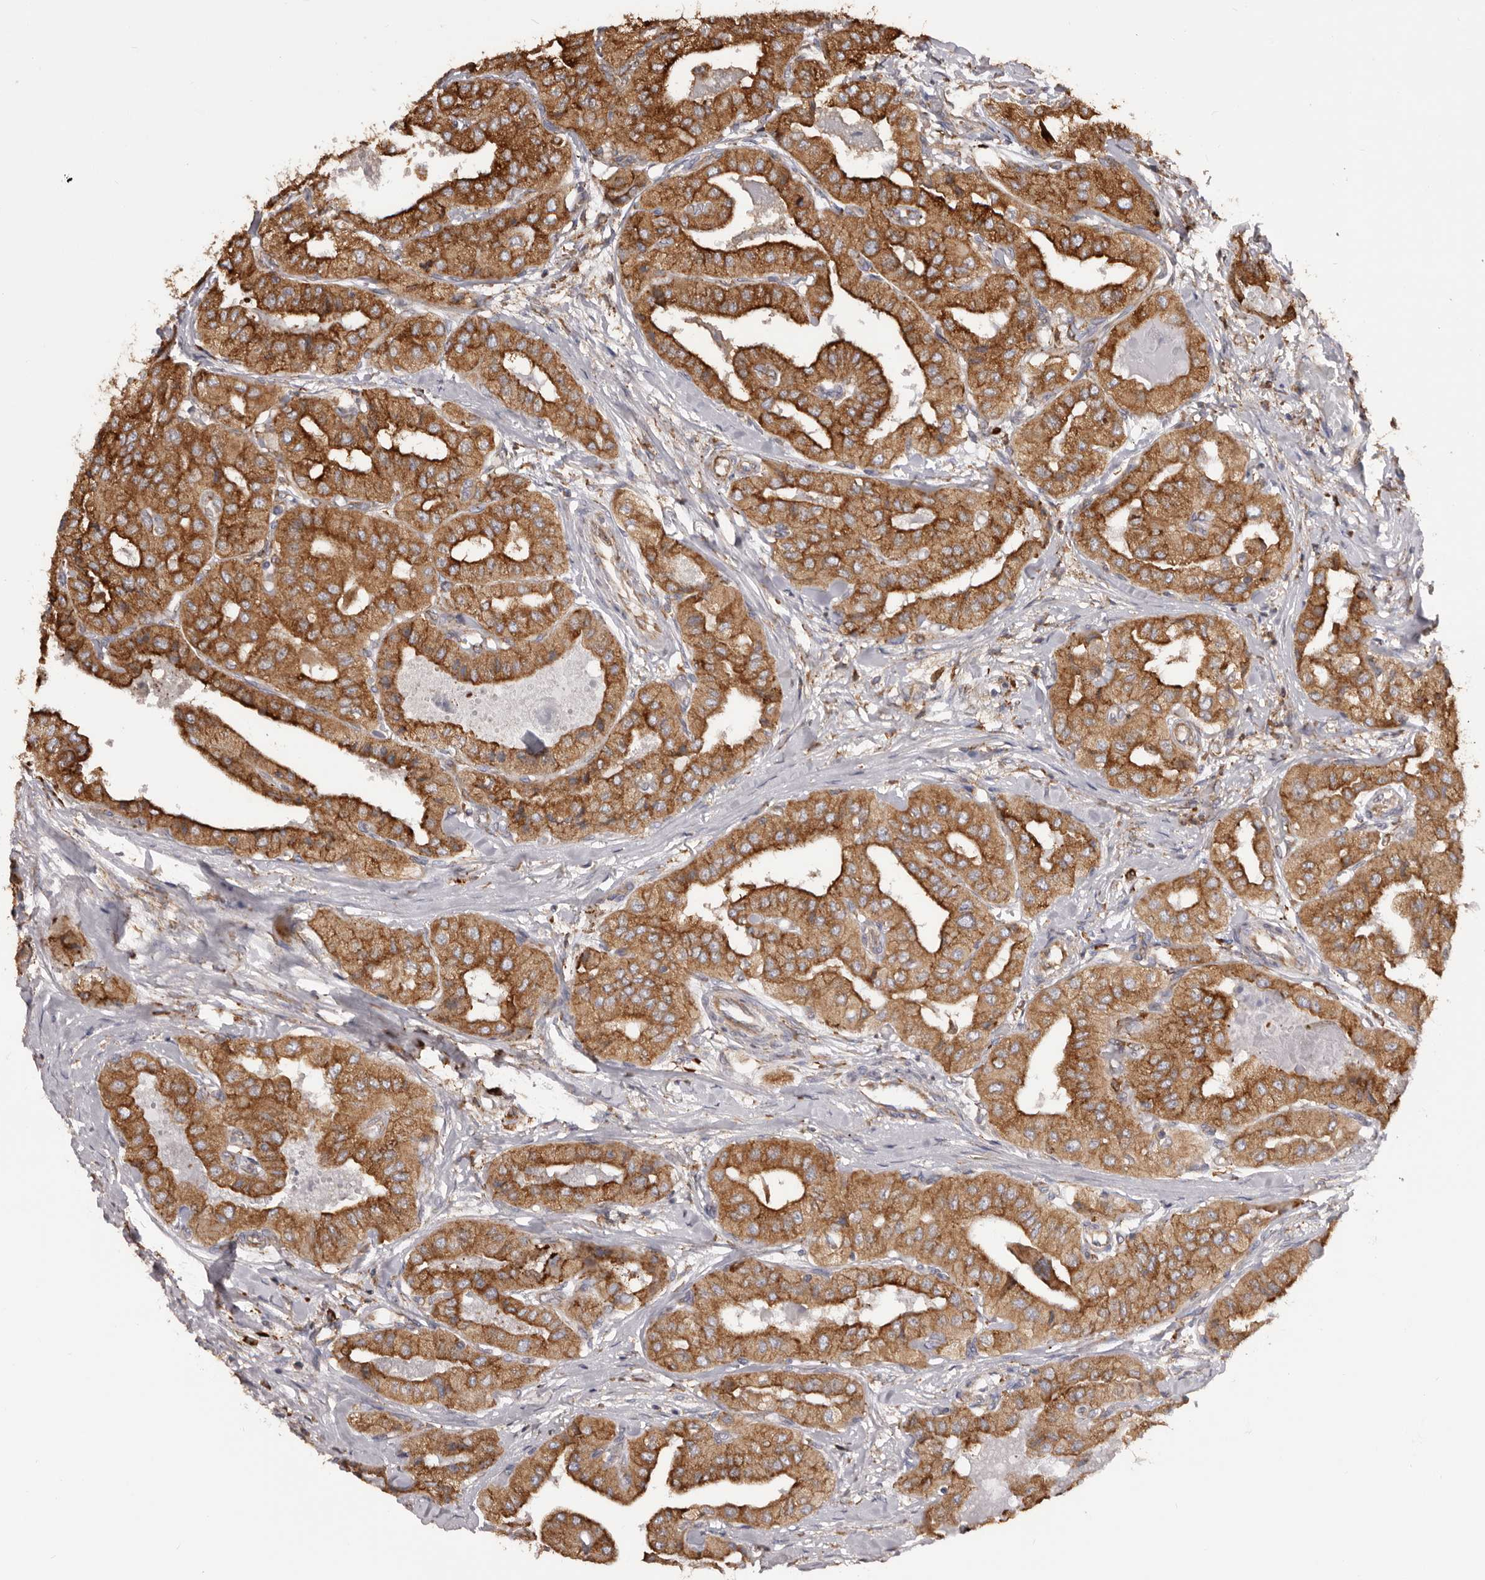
{"staining": {"intensity": "strong", "quantity": ">75%", "location": "cytoplasmic/membranous"}, "tissue": "thyroid cancer", "cell_type": "Tumor cells", "image_type": "cancer", "snomed": [{"axis": "morphology", "description": "Papillary adenocarcinoma, NOS"}, {"axis": "topography", "description": "Thyroid gland"}], "caption": "IHC image of thyroid cancer stained for a protein (brown), which reveals high levels of strong cytoplasmic/membranous expression in about >75% of tumor cells.", "gene": "QRSL1", "patient": {"sex": "female", "age": 59}}